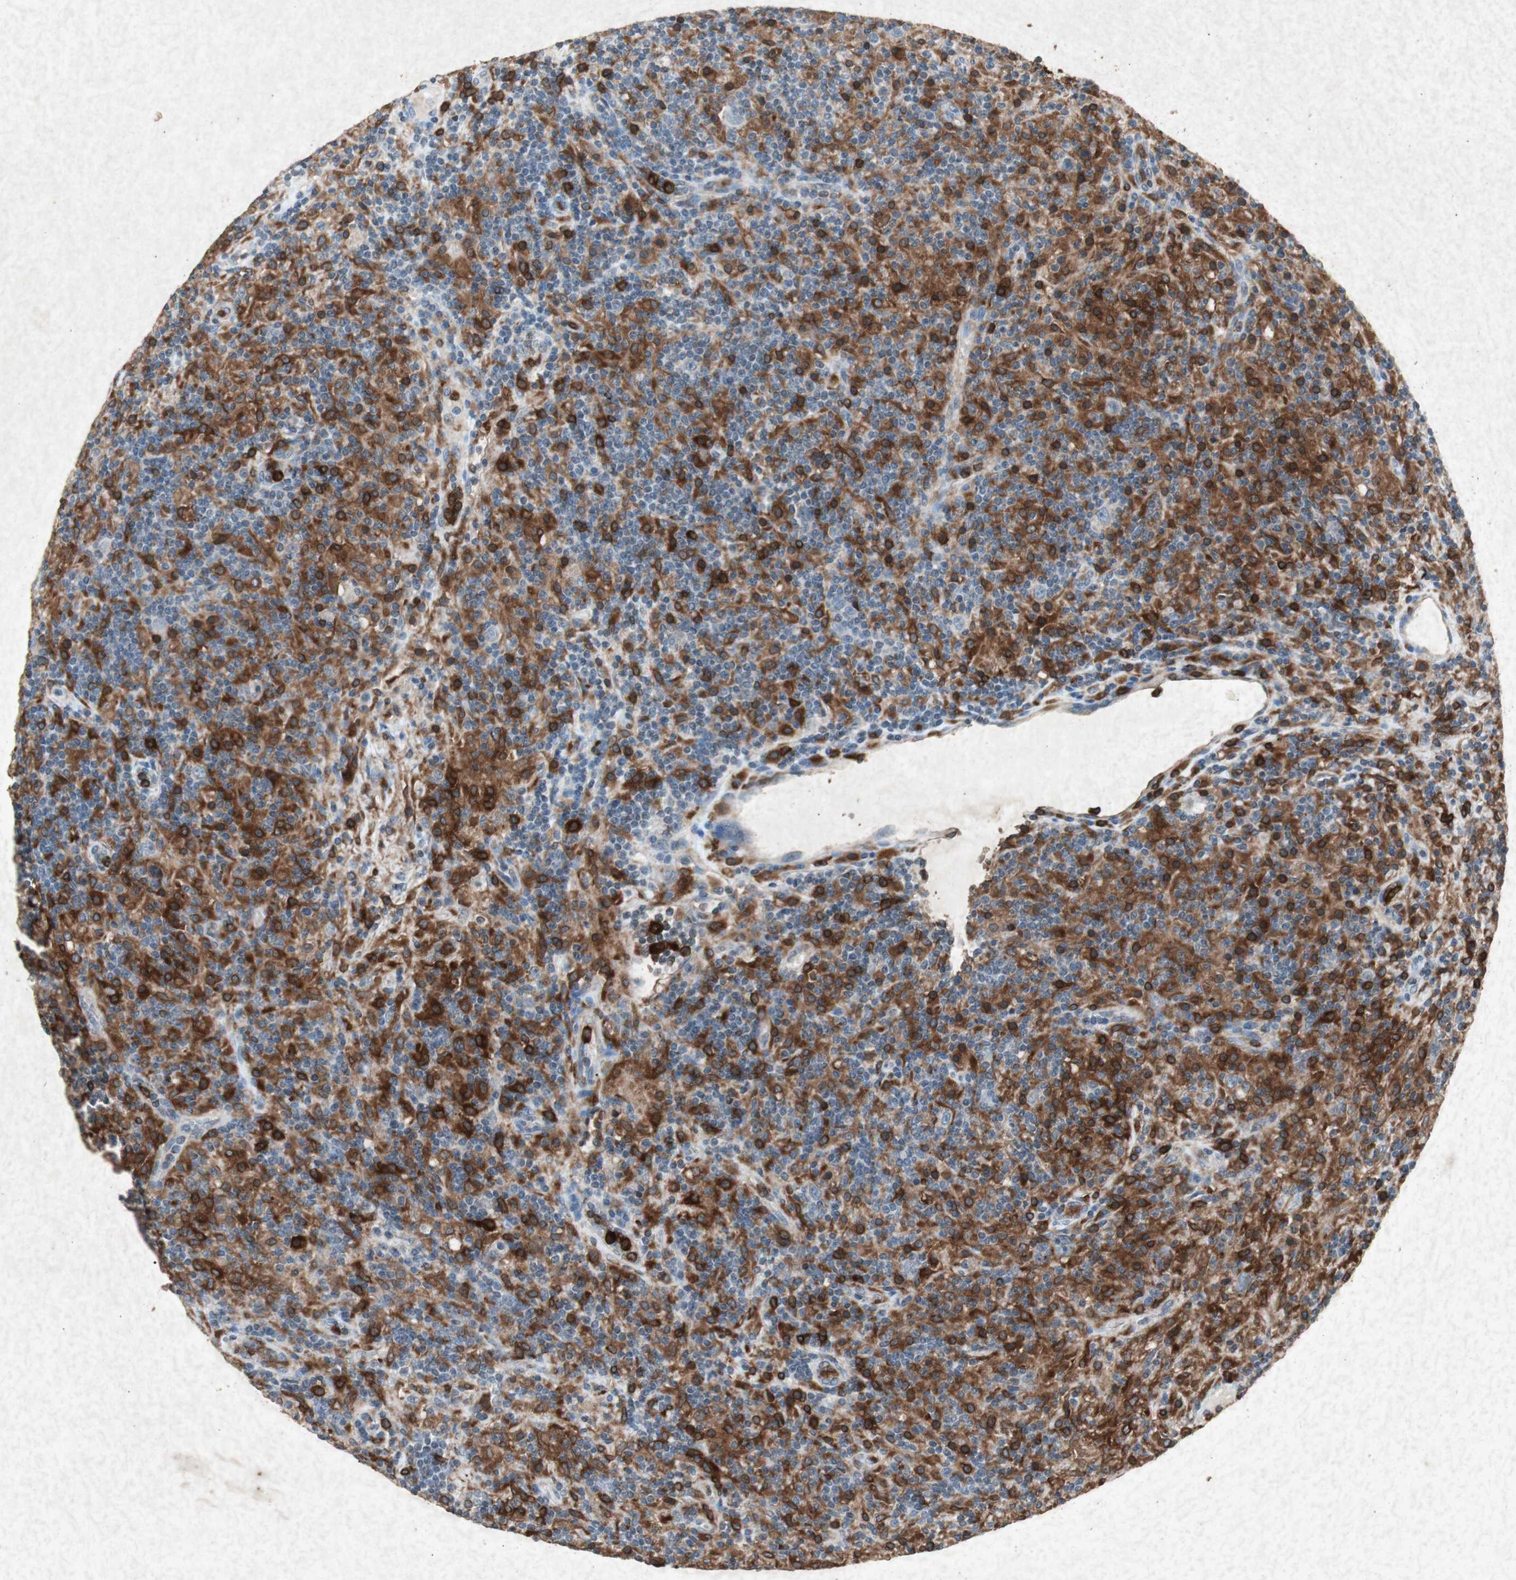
{"staining": {"intensity": "negative", "quantity": "none", "location": "none"}, "tissue": "lymphoma", "cell_type": "Tumor cells", "image_type": "cancer", "snomed": [{"axis": "morphology", "description": "Hodgkin's disease, NOS"}, {"axis": "topography", "description": "Lymph node"}], "caption": "Immunohistochemical staining of lymphoma shows no significant positivity in tumor cells. (Stains: DAB immunohistochemistry with hematoxylin counter stain, Microscopy: brightfield microscopy at high magnification).", "gene": "TYROBP", "patient": {"sex": "male", "age": 70}}